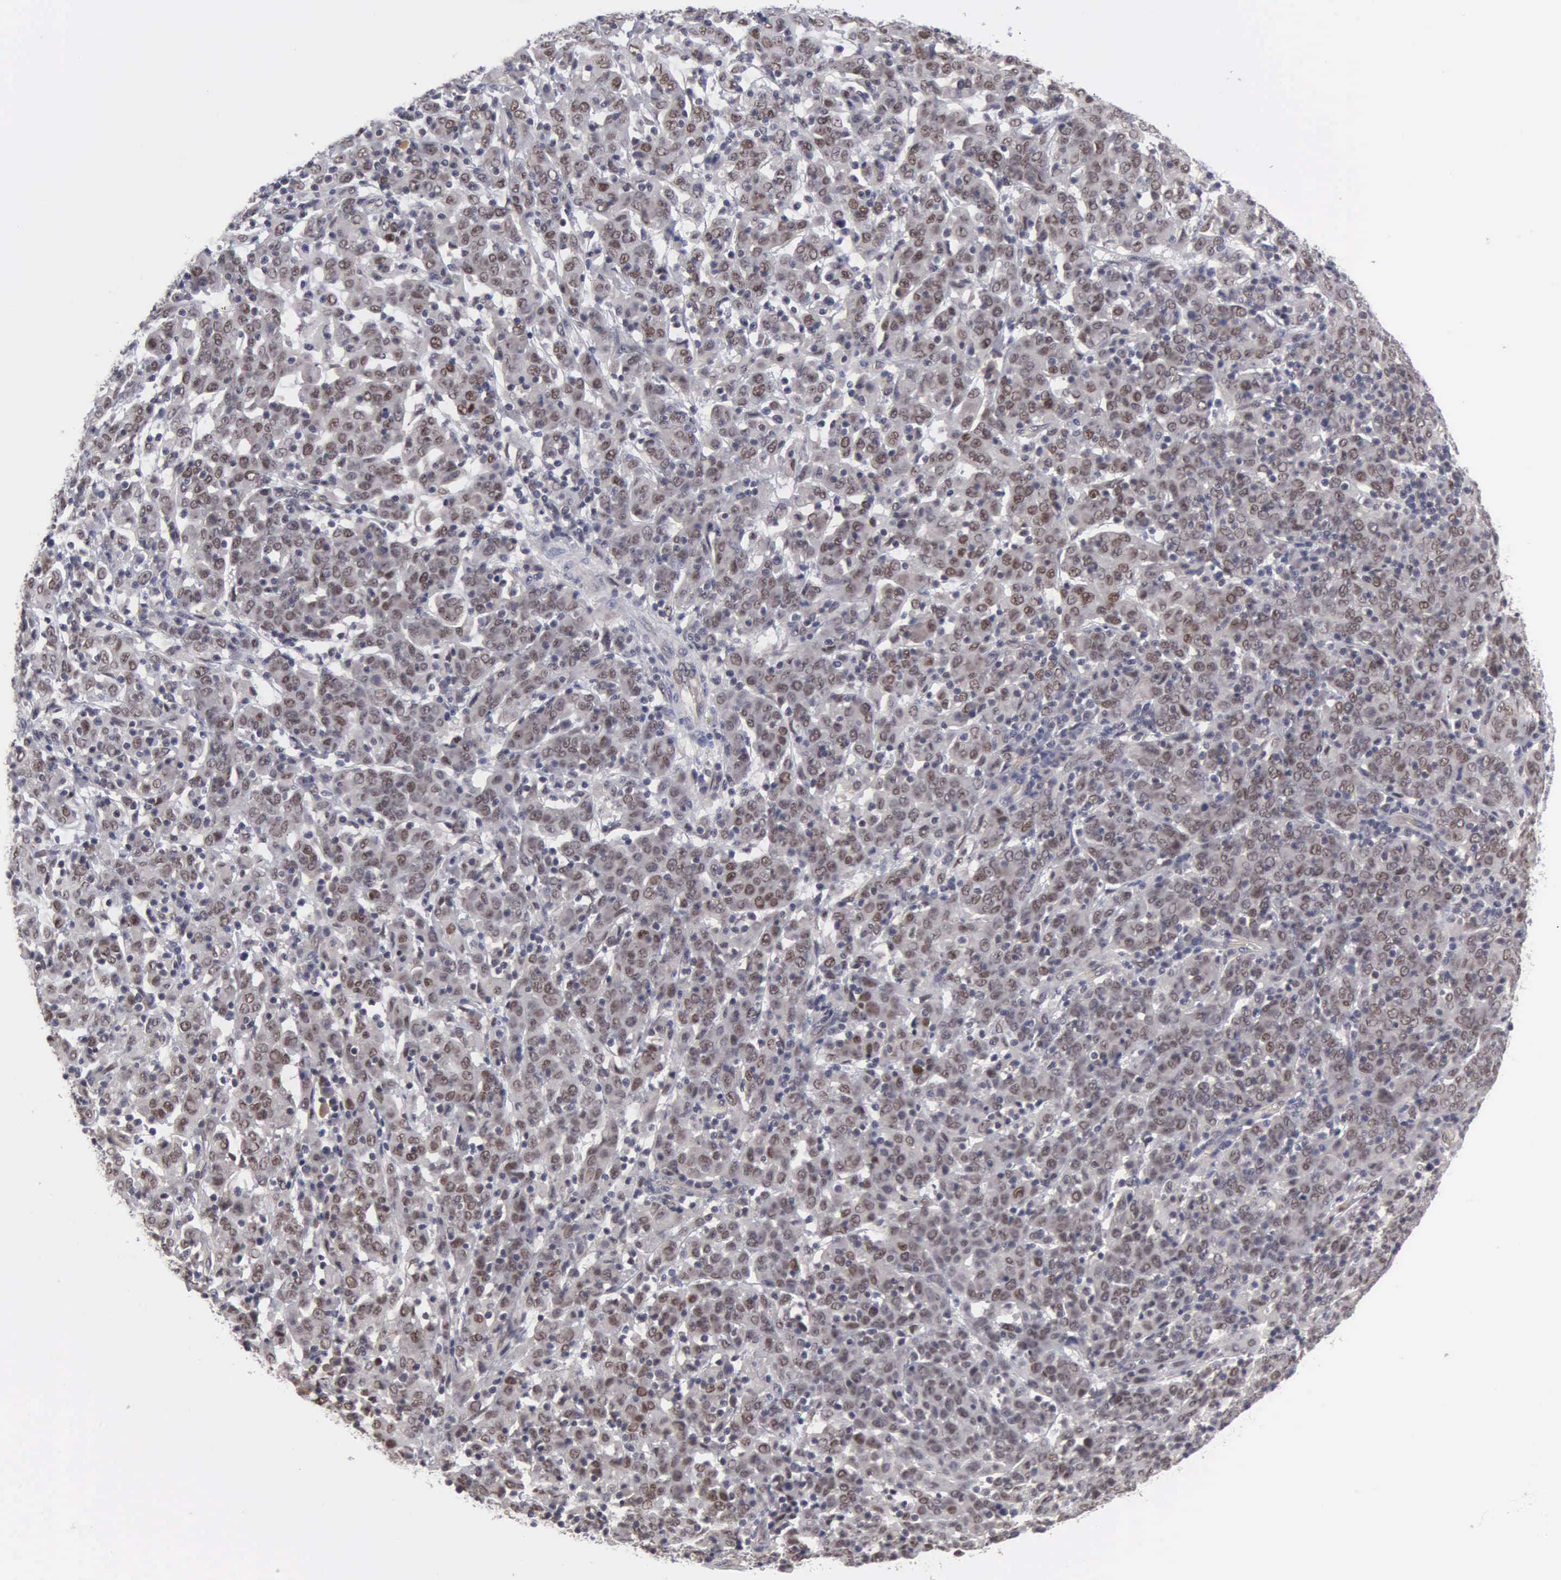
{"staining": {"intensity": "moderate", "quantity": "25%-75%", "location": "nuclear"}, "tissue": "cervical cancer", "cell_type": "Tumor cells", "image_type": "cancer", "snomed": [{"axis": "morphology", "description": "Normal tissue, NOS"}, {"axis": "morphology", "description": "Squamous cell carcinoma, NOS"}, {"axis": "topography", "description": "Cervix"}], "caption": "Cervical squamous cell carcinoma stained for a protein (brown) displays moderate nuclear positive positivity in about 25%-75% of tumor cells.", "gene": "ZBTB33", "patient": {"sex": "female", "age": 67}}